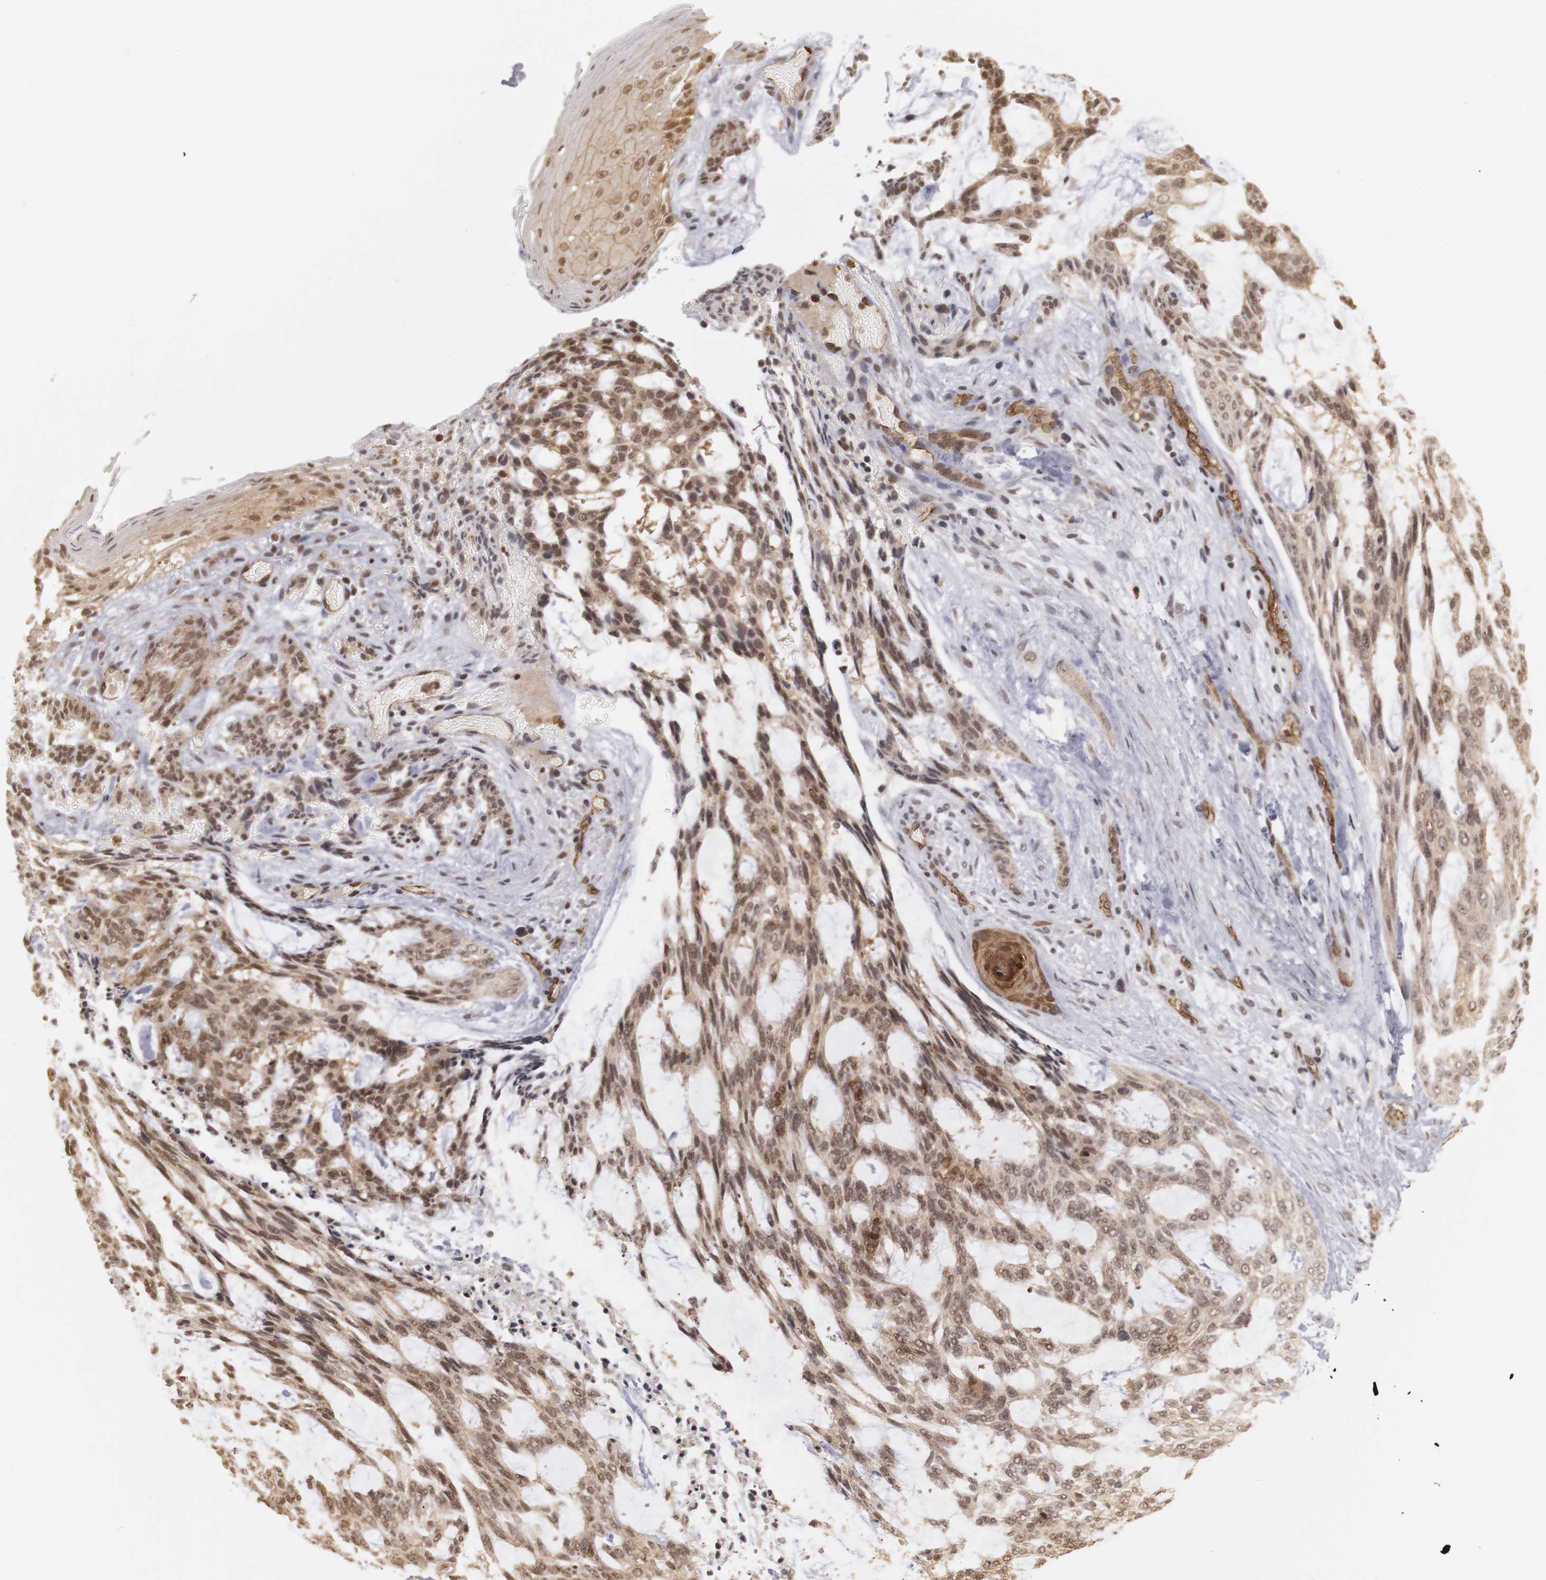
{"staining": {"intensity": "moderate", "quantity": ">75%", "location": "cytoplasmic/membranous,nuclear"}, "tissue": "skin cancer", "cell_type": "Tumor cells", "image_type": "cancer", "snomed": [{"axis": "morphology", "description": "Normal tissue, NOS"}, {"axis": "morphology", "description": "Basal cell carcinoma"}, {"axis": "topography", "description": "Skin"}], "caption": "Tumor cells reveal medium levels of moderate cytoplasmic/membranous and nuclear staining in approximately >75% of cells in human basal cell carcinoma (skin).", "gene": "PLEKHA1", "patient": {"sex": "female", "age": 71}}